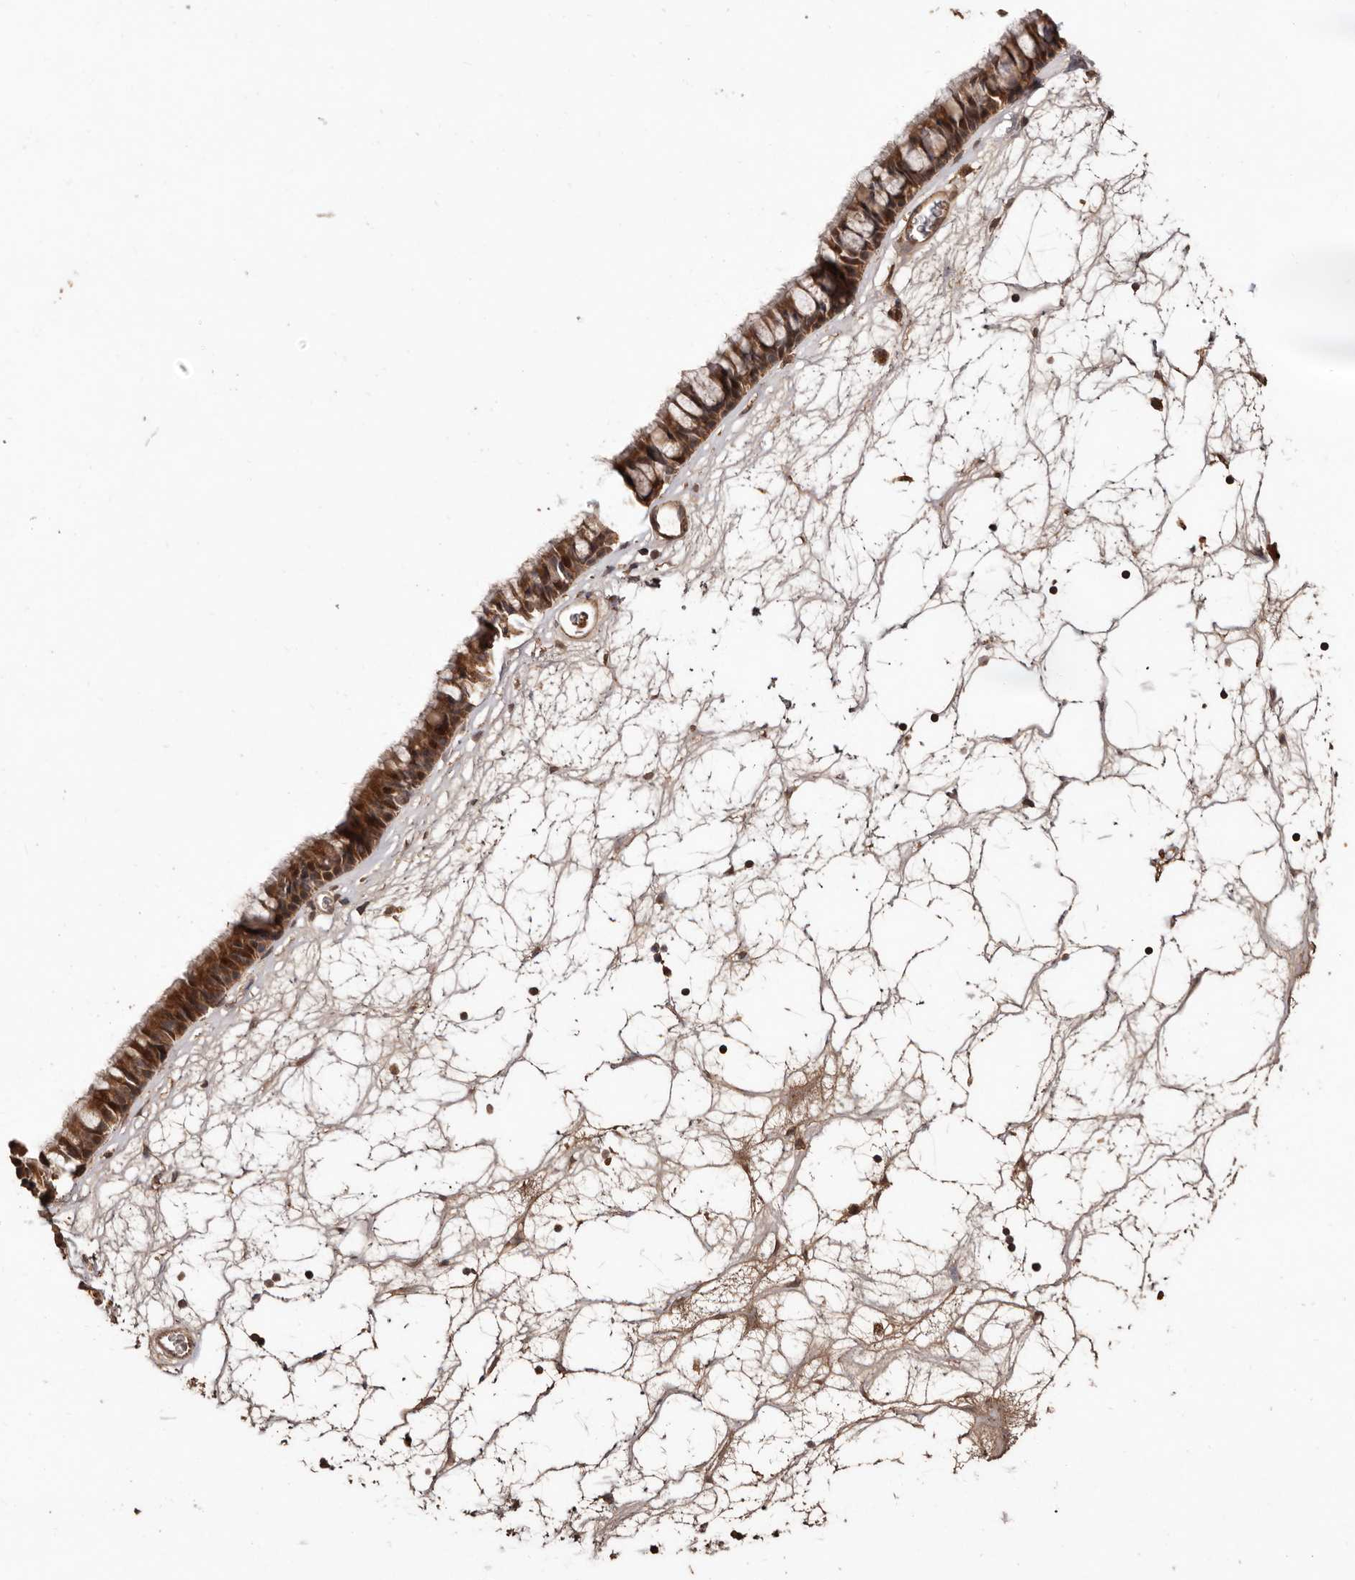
{"staining": {"intensity": "strong", "quantity": ">75%", "location": "cytoplasmic/membranous,nuclear"}, "tissue": "nasopharynx", "cell_type": "Respiratory epithelial cells", "image_type": "normal", "snomed": [{"axis": "morphology", "description": "Normal tissue, NOS"}, {"axis": "topography", "description": "Nasopharynx"}], "caption": "Immunohistochemistry (IHC) (DAB) staining of normal human nasopharynx demonstrates strong cytoplasmic/membranous,nuclear protein positivity in about >75% of respiratory epithelial cells.", "gene": "RWDD1", "patient": {"sex": "male", "age": 64}}